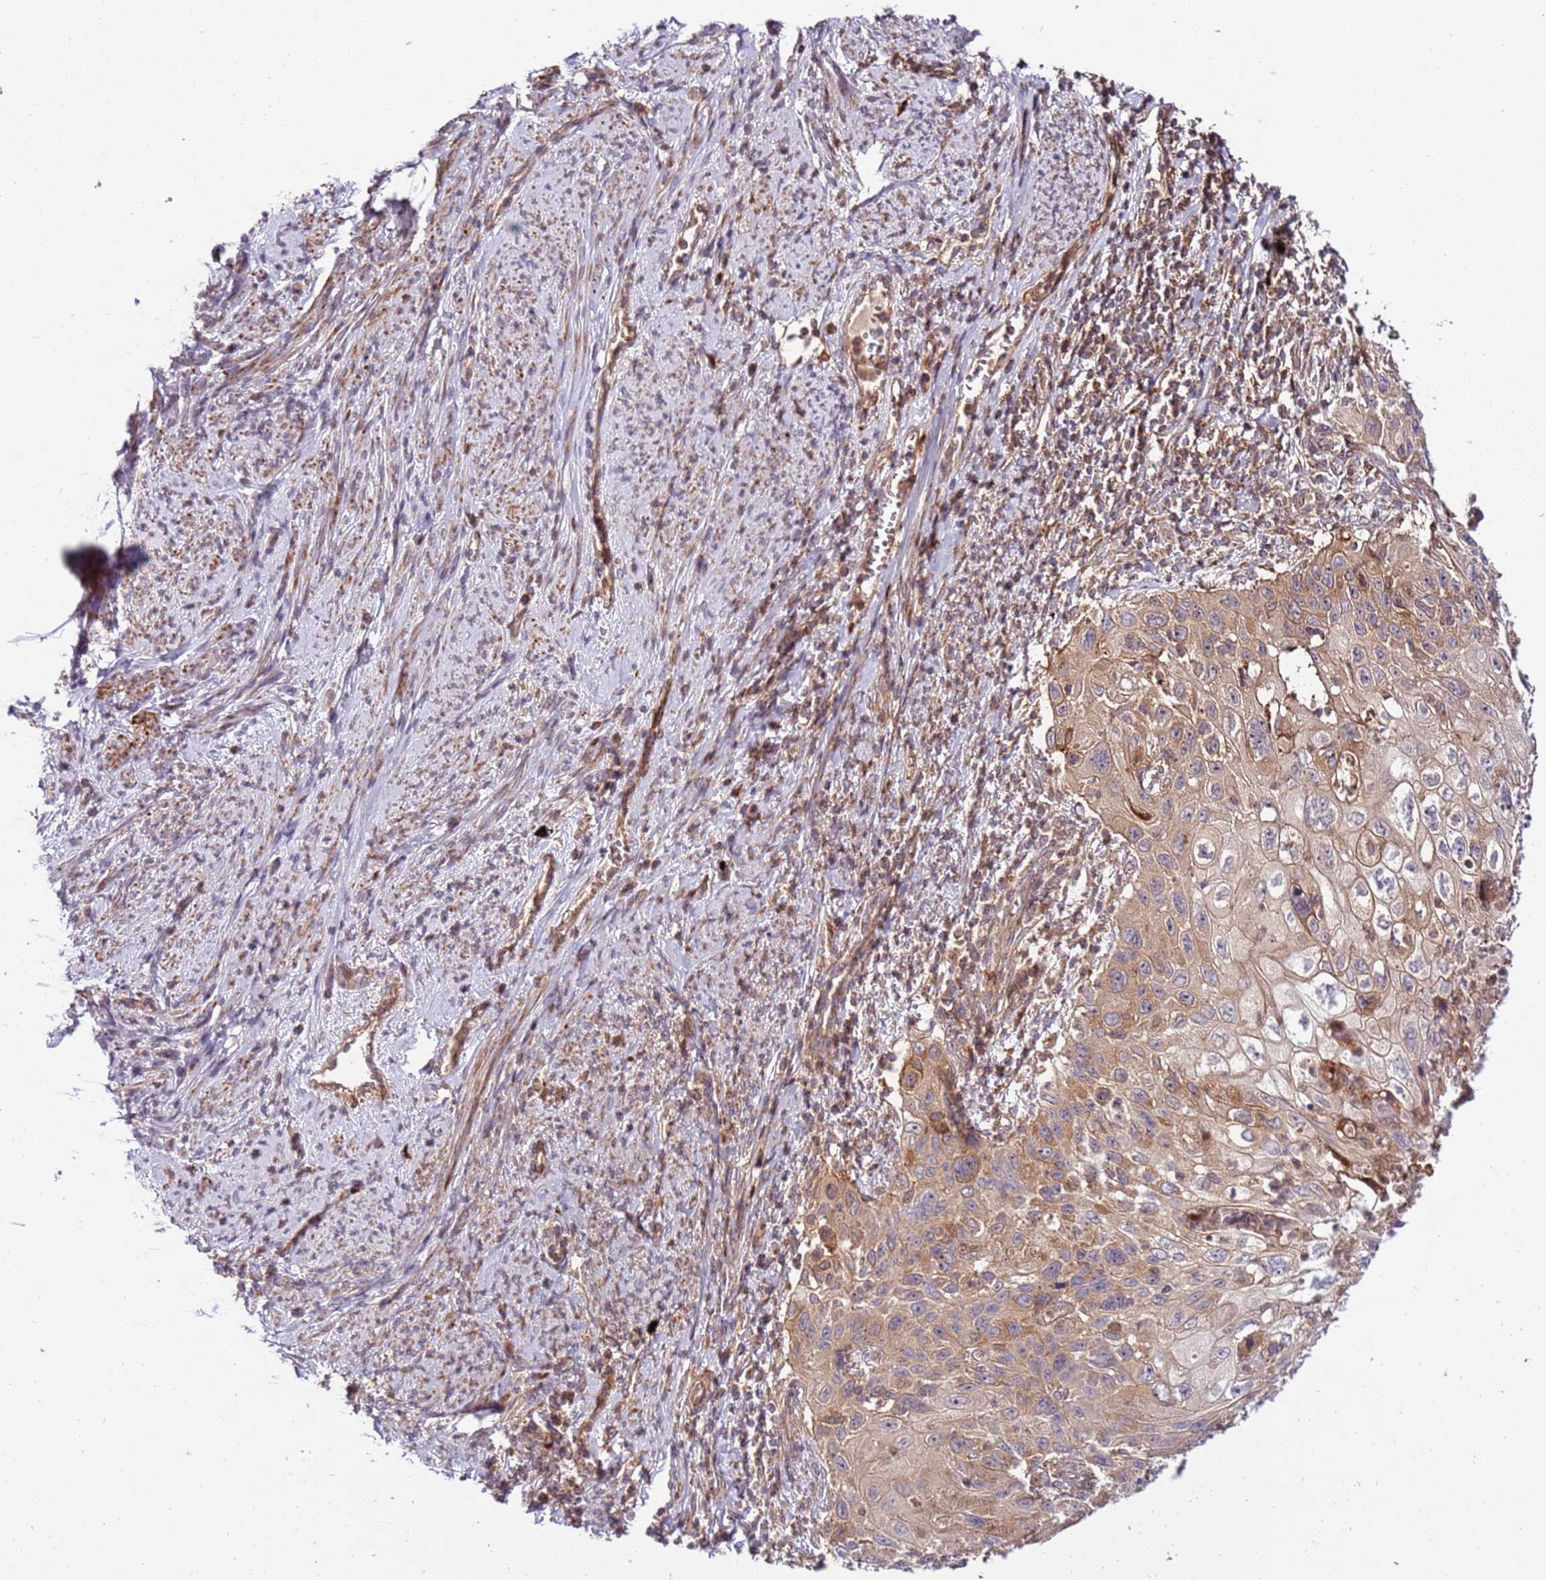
{"staining": {"intensity": "moderate", "quantity": ">75%", "location": "cytoplasmic/membranous"}, "tissue": "cervical cancer", "cell_type": "Tumor cells", "image_type": "cancer", "snomed": [{"axis": "morphology", "description": "Squamous cell carcinoma, NOS"}, {"axis": "topography", "description": "Cervix"}], "caption": "This photomicrograph displays cervical cancer (squamous cell carcinoma) stained with IHC to label a protein in brown. The cytoplasmic/membranous of tumor cells show moderate positivity for the protein. Nuclei are counter-stained blue.", "gene": "ZNF624", "patient": {"sex": "female", "age": 70}}